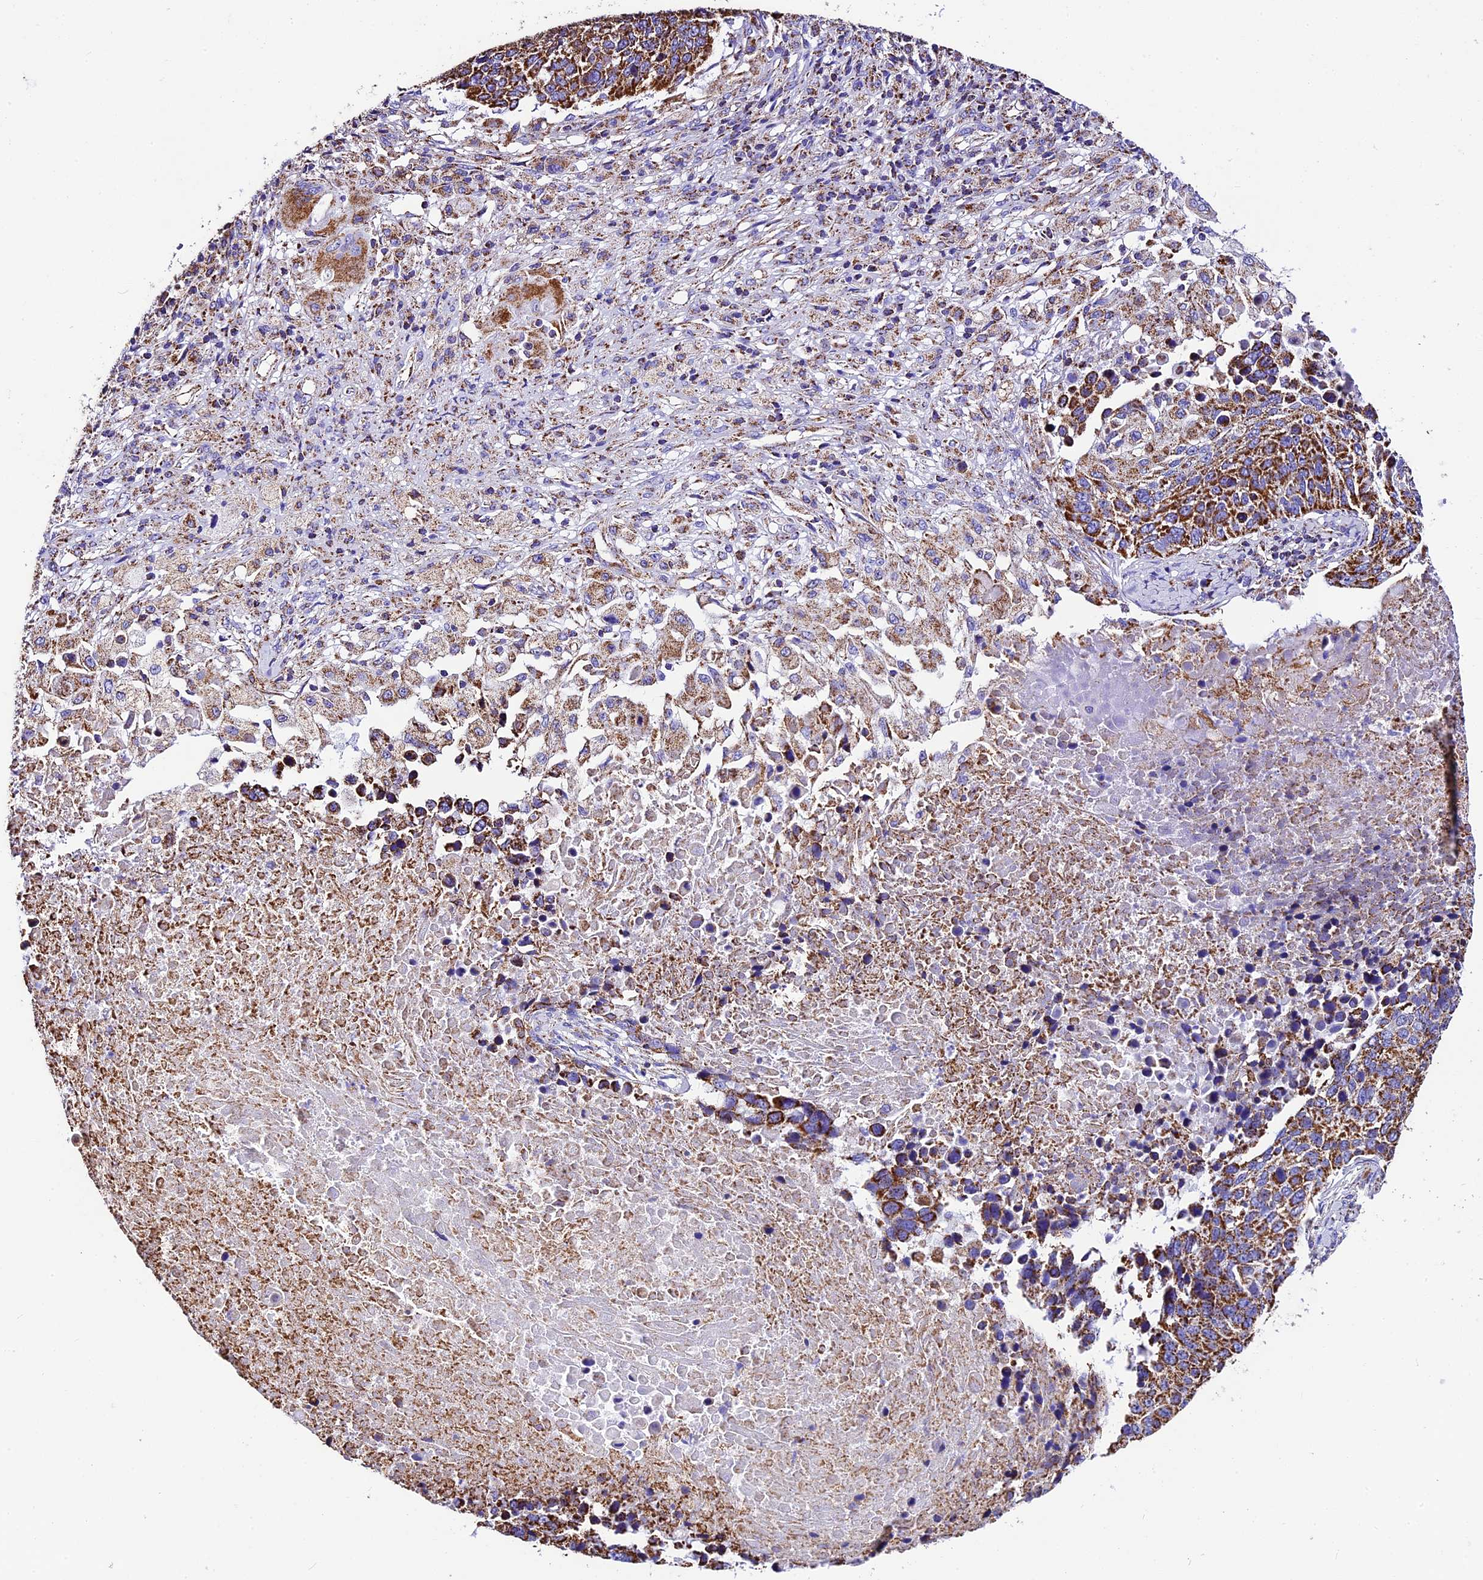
{"staining": {"intensity": "strong", "quantity": ">75%", "location": "cytoplasmic/membranous"}, "tissue": "lung cancer", "cell_type": "Tumor cells", "image_type": "cancer", "snomed": [{"axis": "morphology", "description": "Normal tissue, NOS"}, {"axis": "morphology", "description": "Squamous cell carcinoma, NOS"}, {"axis": "topography", "description": "Lymph node"}, {"axis": "topography", "description": "Lung"}], "caption": "Human lung squamous cell carcinoma stained with a protein marker shows strong staining in tumor cells.", "gene": "DCAF5", "patient": {"sex": "male", "age": 66}}